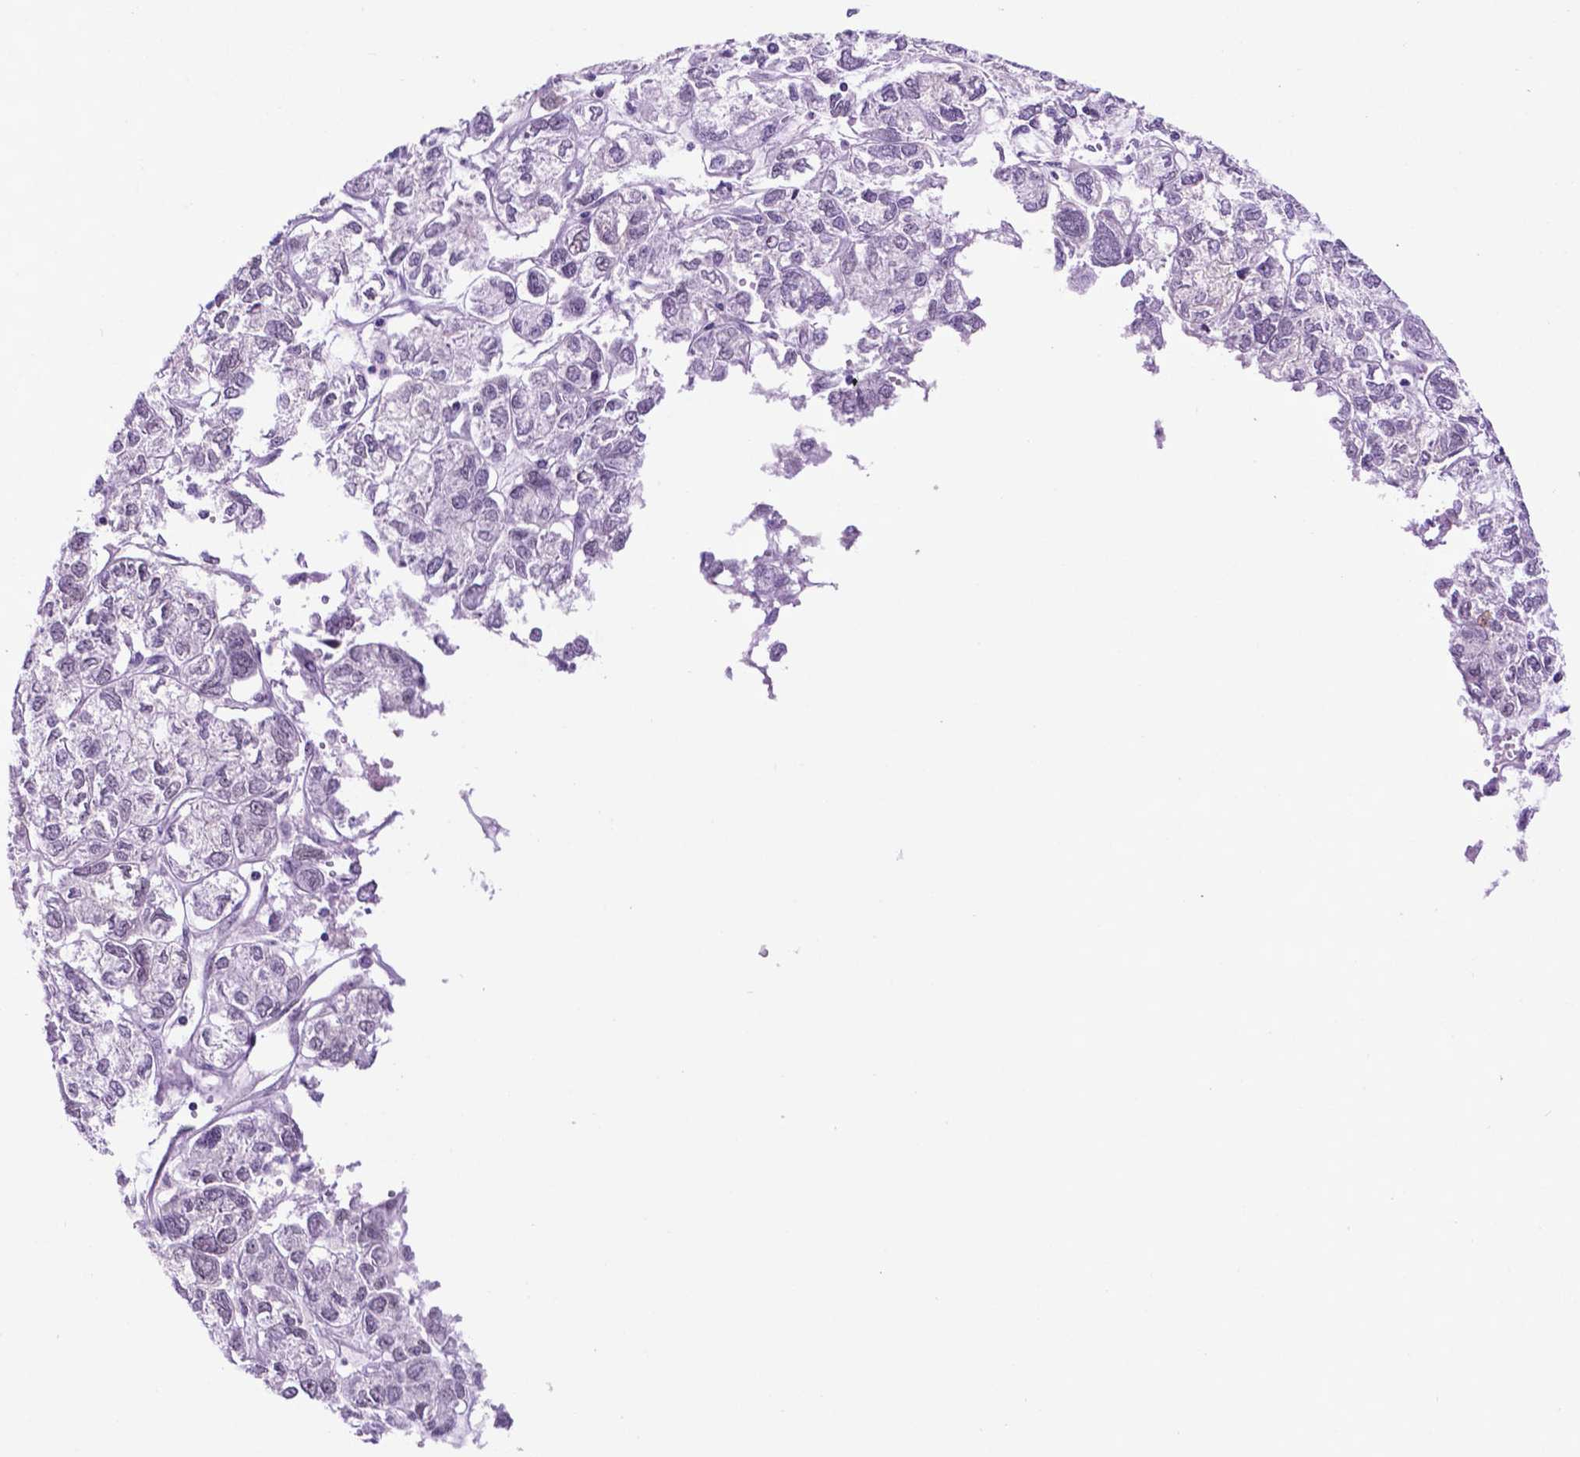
{"staining": {"intensity": "negative", "quantity": "none", "location": "none"}, "tissue": "ovarian cancer", "cell_type": "Tumor cells", "image_type": "cancer", "snomed": [{"axis": "morphology", "description": "Carcinoma, endometroid"}, {"axis": "topography", "description": "Ovary"}], "caption": "High magnification brightfield microscopy of ovarian endometroid carcinoma stained with DAB (3,3'-diaminobenzidine) (brown) and counterstained with hematoxylin (blue): tumor cells show no significant staining. (Brightfield microscopy of DAB (3,3'-diaminobenzidine) immunohistochemistry (IHC) at high magnification).", "gene": "TACSTD2", "patient": {"sex": "female", "age": 64}}